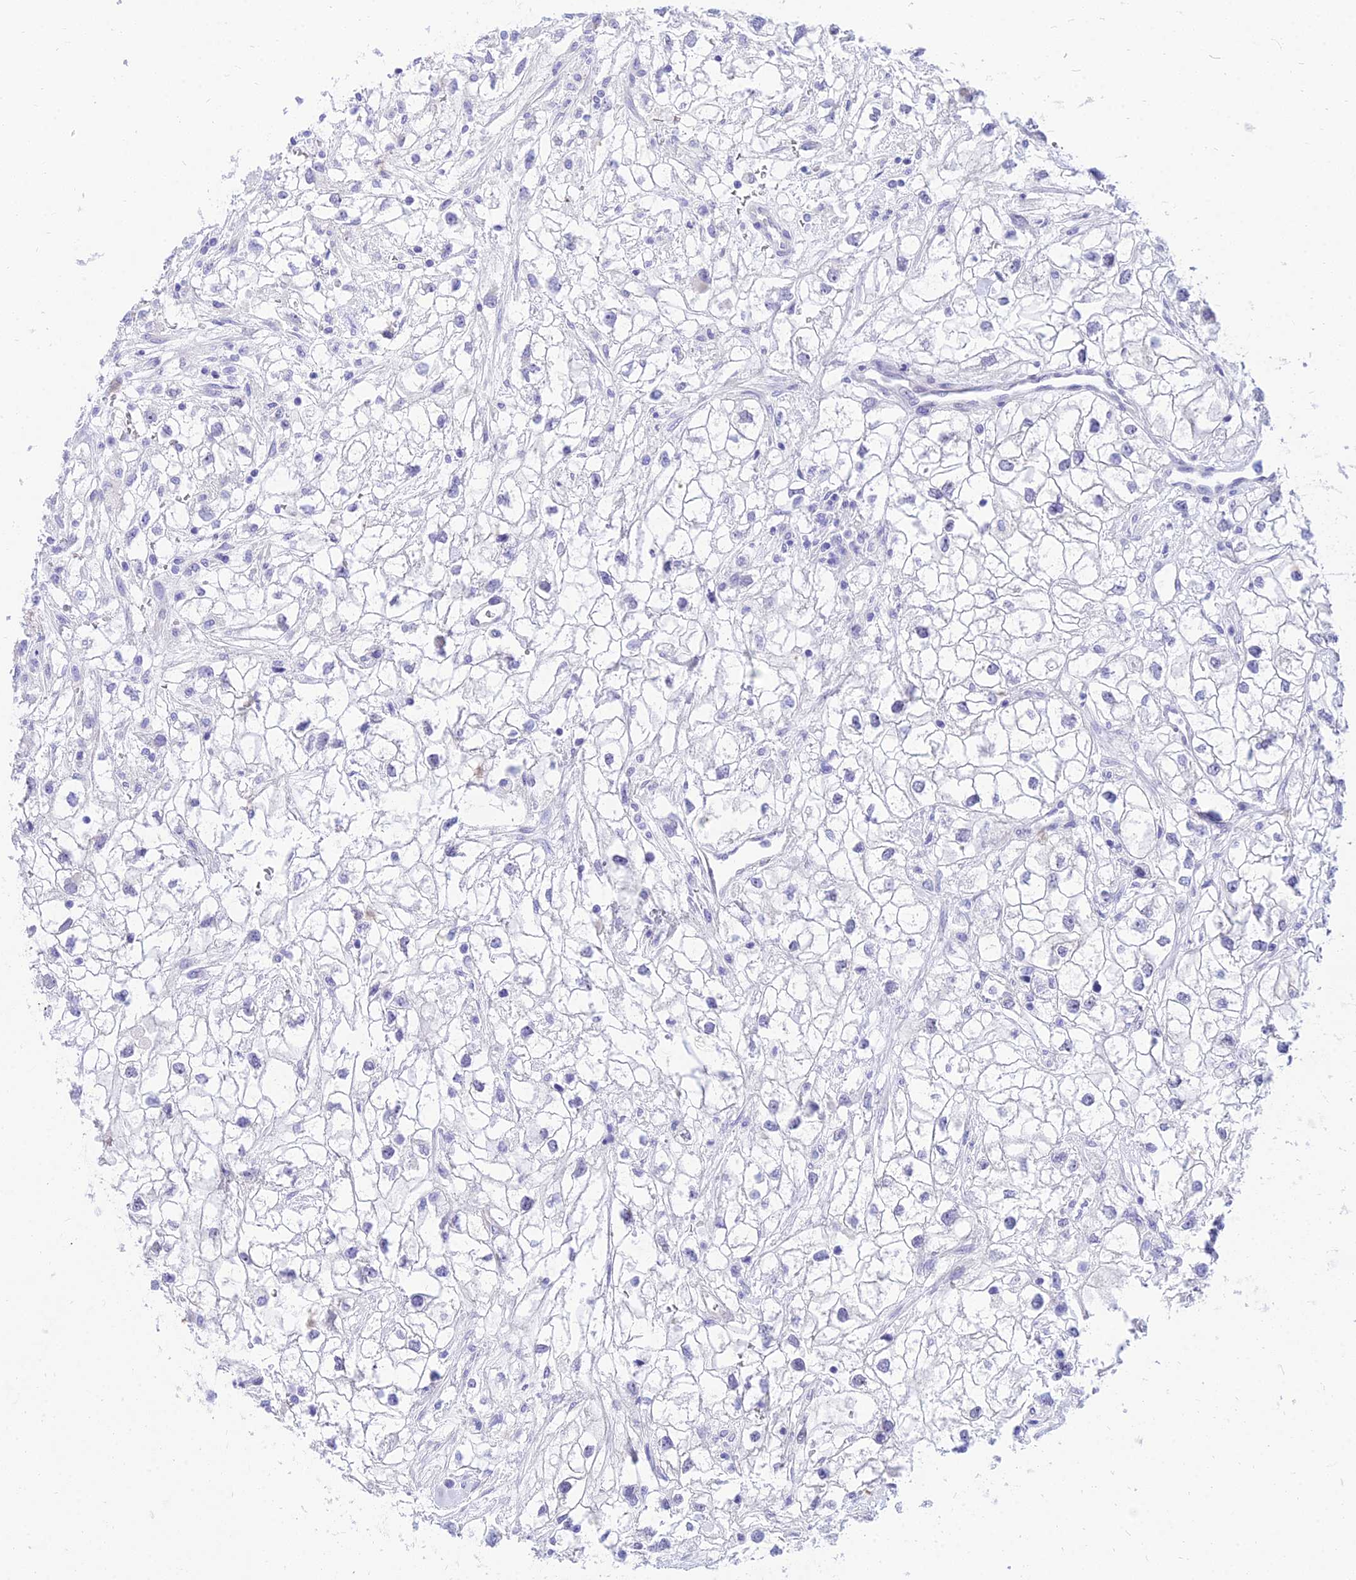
{"staining": {"intensity": "negative", "quantity": "none", "location": "none"}, "tissue": "renal cancer", "cell_type": "Tumor cells", "image_type": "cancer", "snomed": [{"axis": "morphology", "description": "Adenocarcinoma, NOS"}, {"axis": "topography", "description": "Kidney"}], "caption": "This is an immunohistochemistry (IHC) histopathology image of renal cancer. There is no expression in tumor cells.", "gene": "TAC3", "patient": {"sex": "male", "age": 59}}